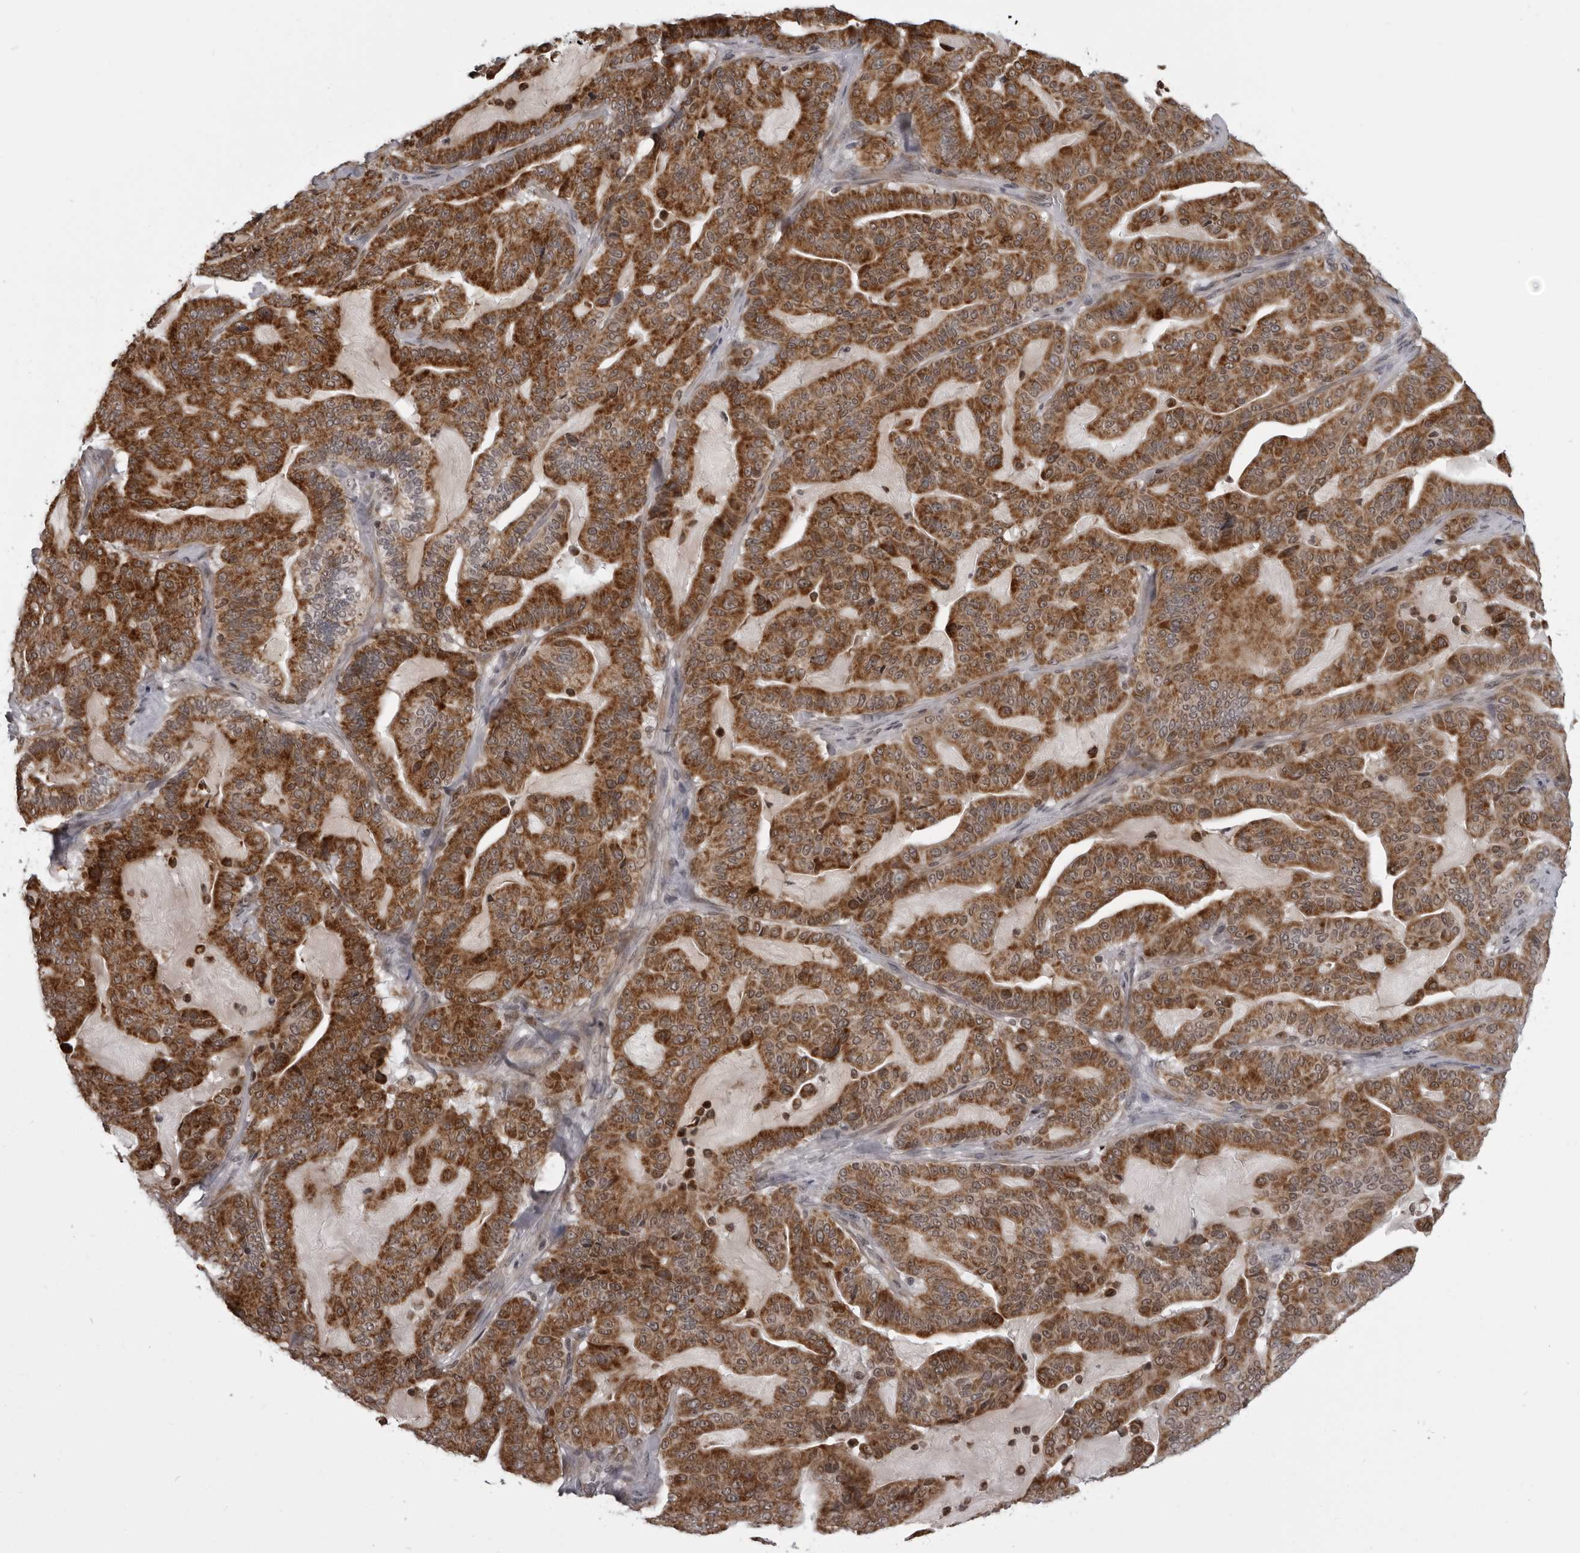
{"staining": {"intensity": "strong", "quantity": ">75%", "location": "cytoplasmic/membranous"}, "tissue": "pancreatic cancer", "cell_type": "Tumor cells", "image_type": "cancer", "snomed": [{"axis": "morphology", "description": "Adenocarcinoma, NOS"}, {"axis": "topography", "description": "Pancreas"}], "caption": "Immunohistochemistry (IHC) micrograph of neoplastic tissue: adenocarcinoma (pancreatic) stained using immunohistochemistry displays high levels of strong protein expression localized specifically in the cytoplasmic/membranous of tumor cells, appearing as a cytoplasmic/membranous brown color.", "gene": "RTCA", "patient": {"sex": "male", "age": 63}}